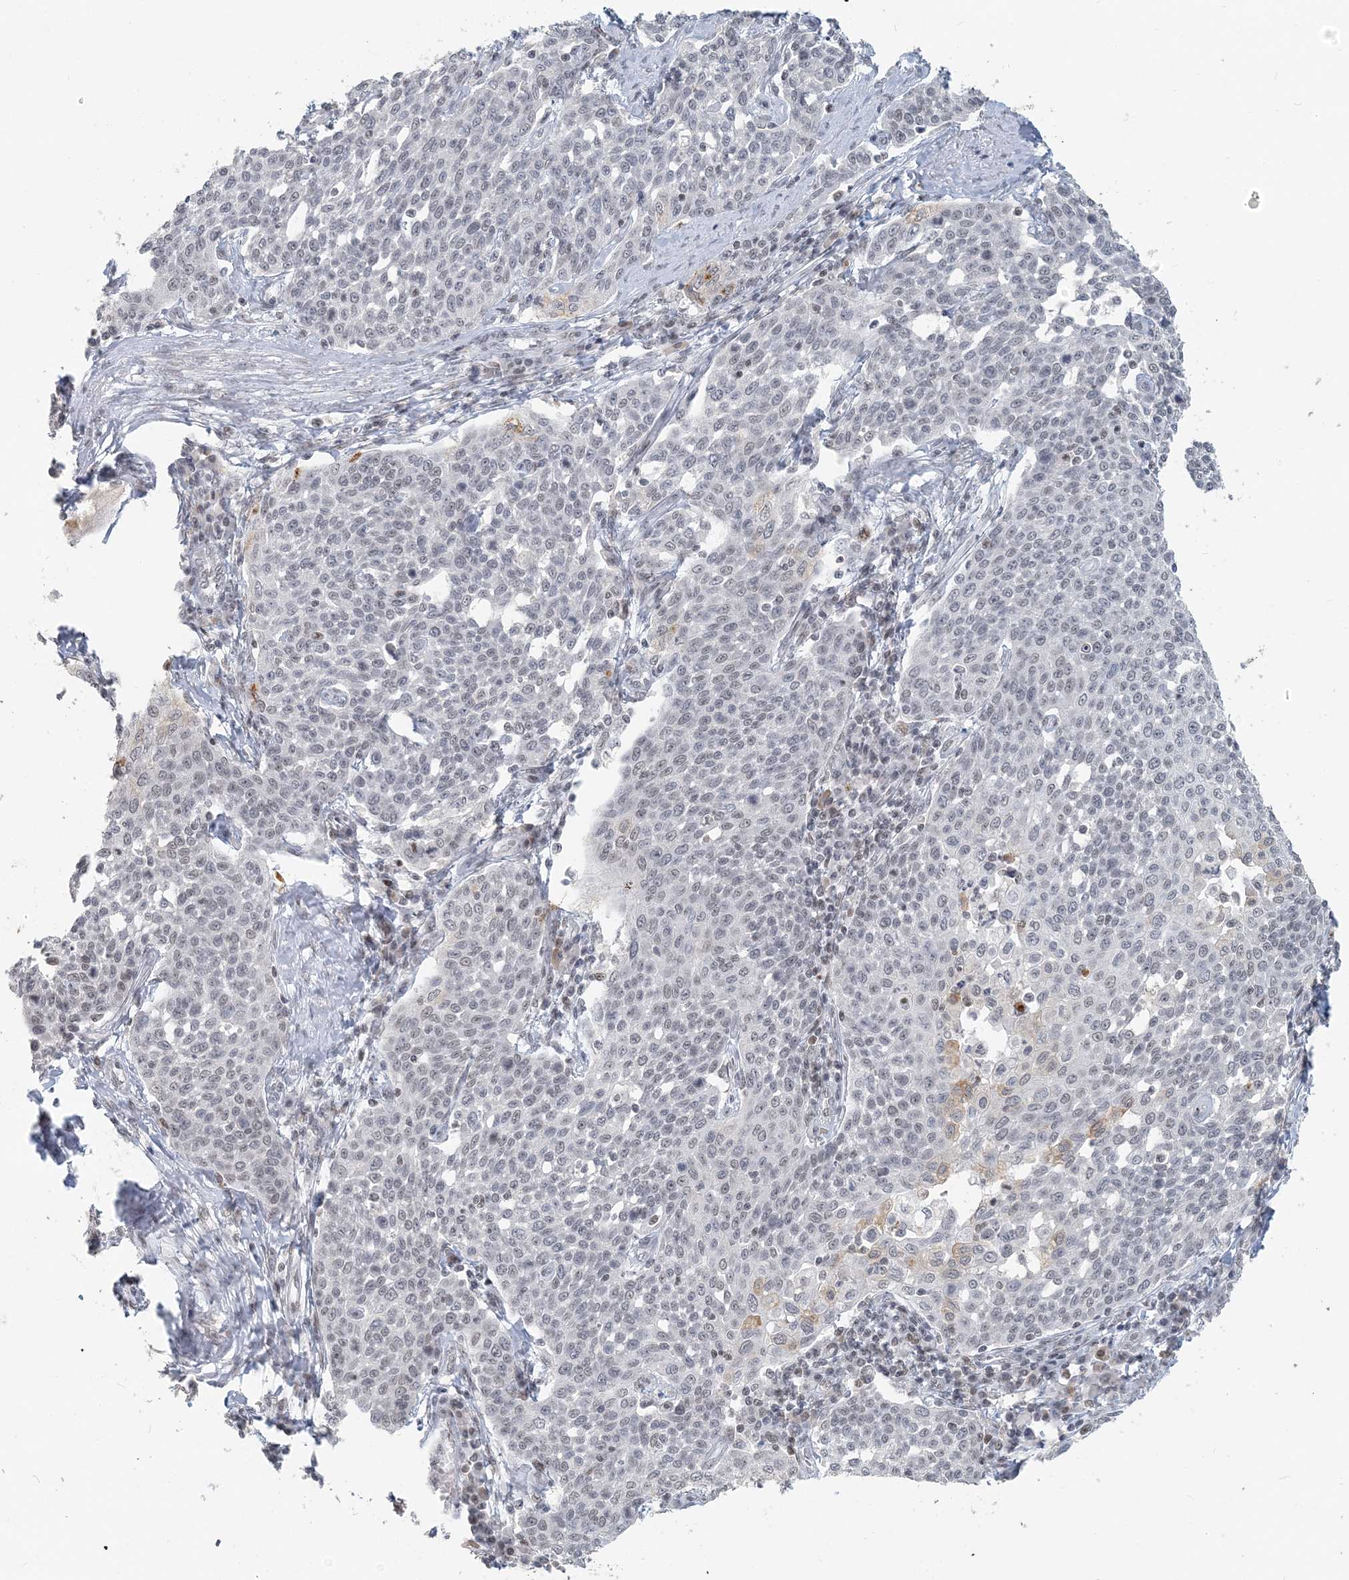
{"staining": {"intensity": "weak", "quantity": "<25%", "location": "nuclear"}, "tissue": "cervical cancer", "cell_type": "Tumor cells", "image_type": "cancer", "snomed": [{"axis": "morphology", "description": "Squamous cell carcinoma, NOS"}, {"axis": "topography", "description": "Cervix"}], "caption": "The photomicrograph demonstrates no significant staining in tumor cells of cervical cancer.", "gene": "BAZ1B", "patient": {"sex": "female", "age": 34}}